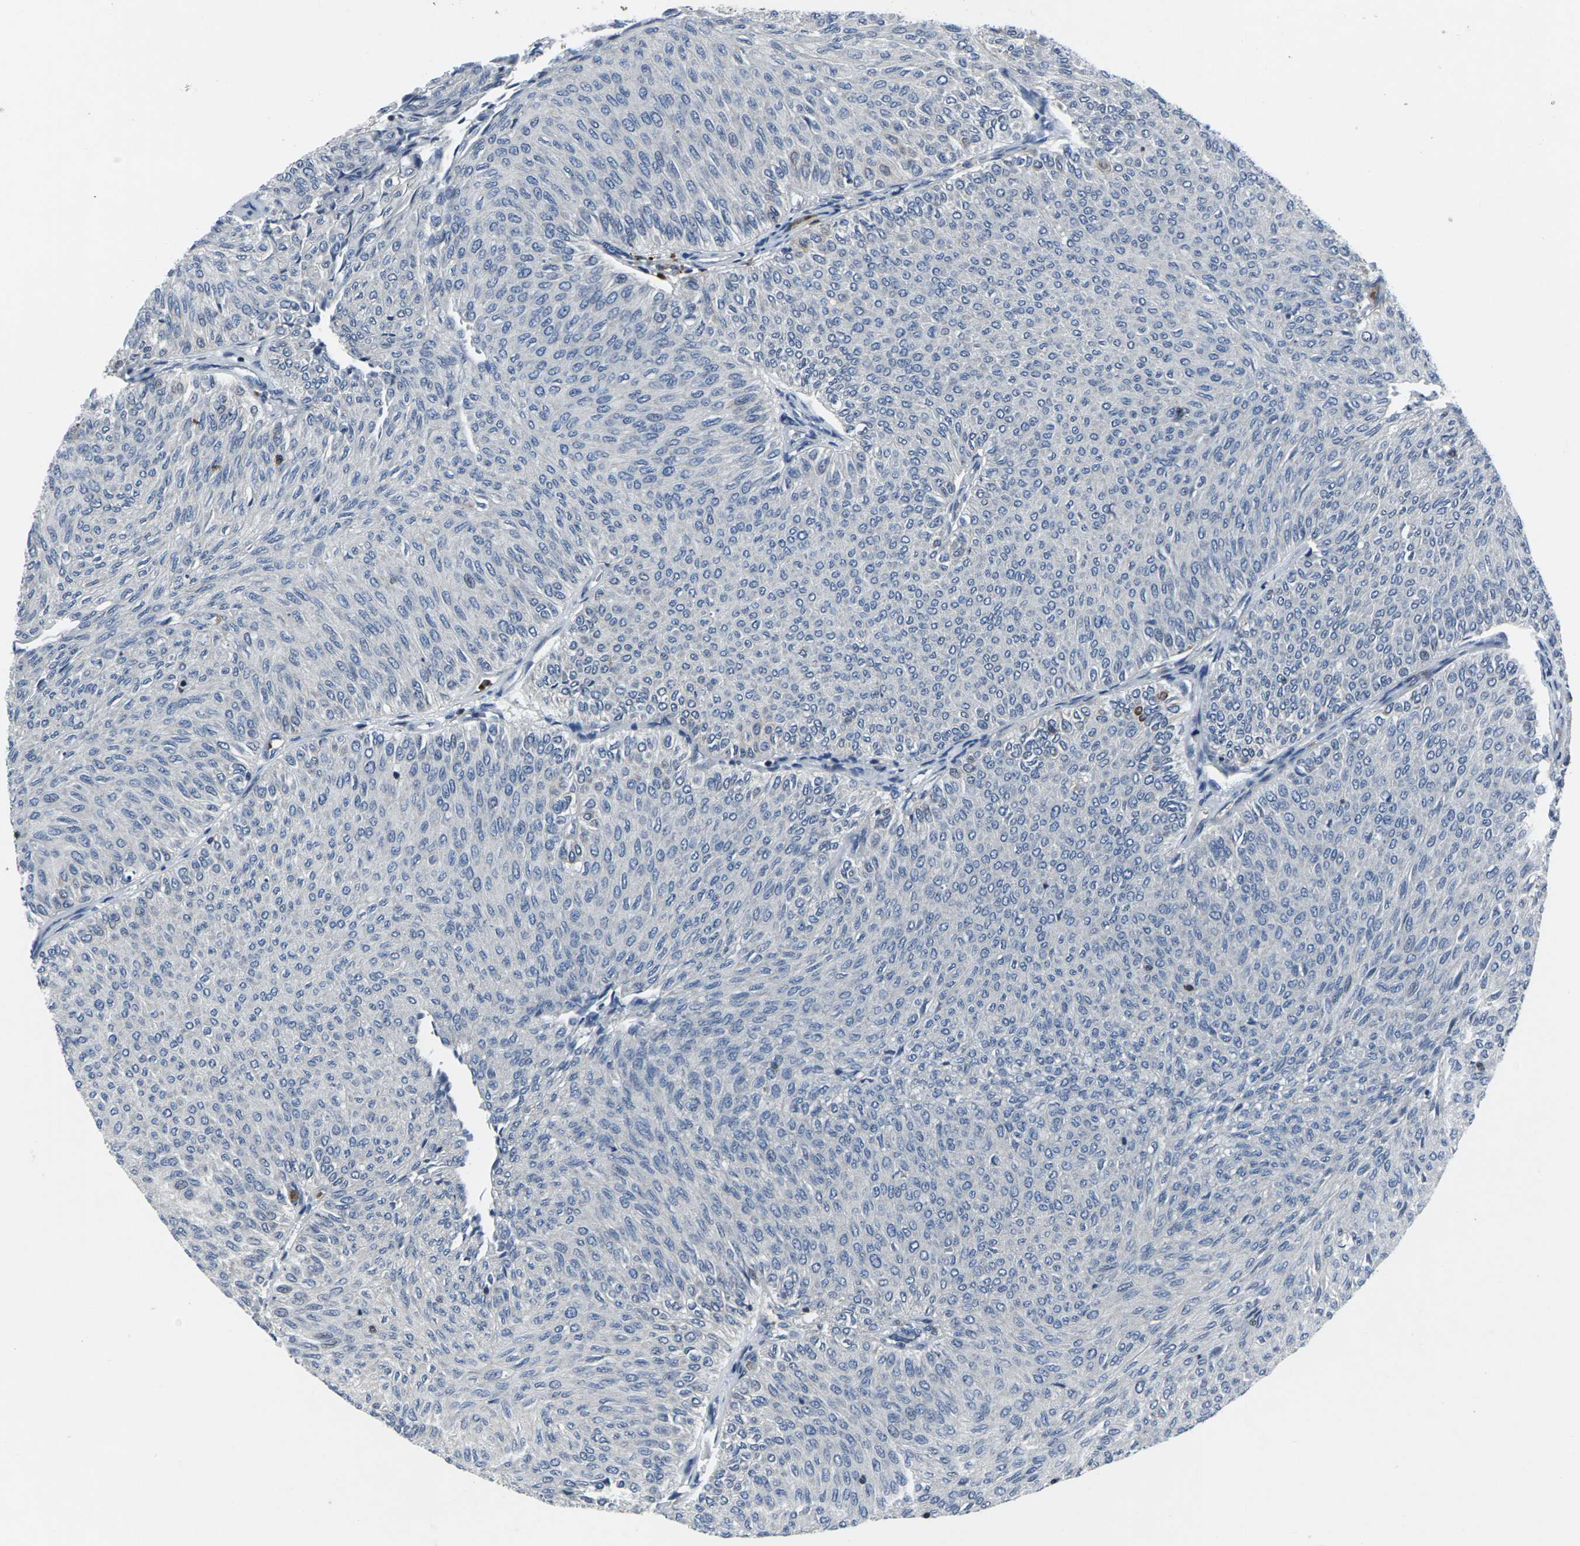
{"staining": {"intensity": "negative", "quantity": "none", "location": "none"}, "tissue": "urothelial cancer", "cell_type": "Tumor cells", "image_type": "cancer", "snomed": [{"axis": "morphology", "description": "Urothelial carcinoma, Low grade"}, {"axis": "topography", "description": "Urinary bladder"}], "caption": "IHC photomicrograph of urothelial carcinoma (low-grade) stained for a protein (brown), which shows no expression in tumor cells.", "gene": "STAT4", "patient": {"sex": "male", "age": 78}}